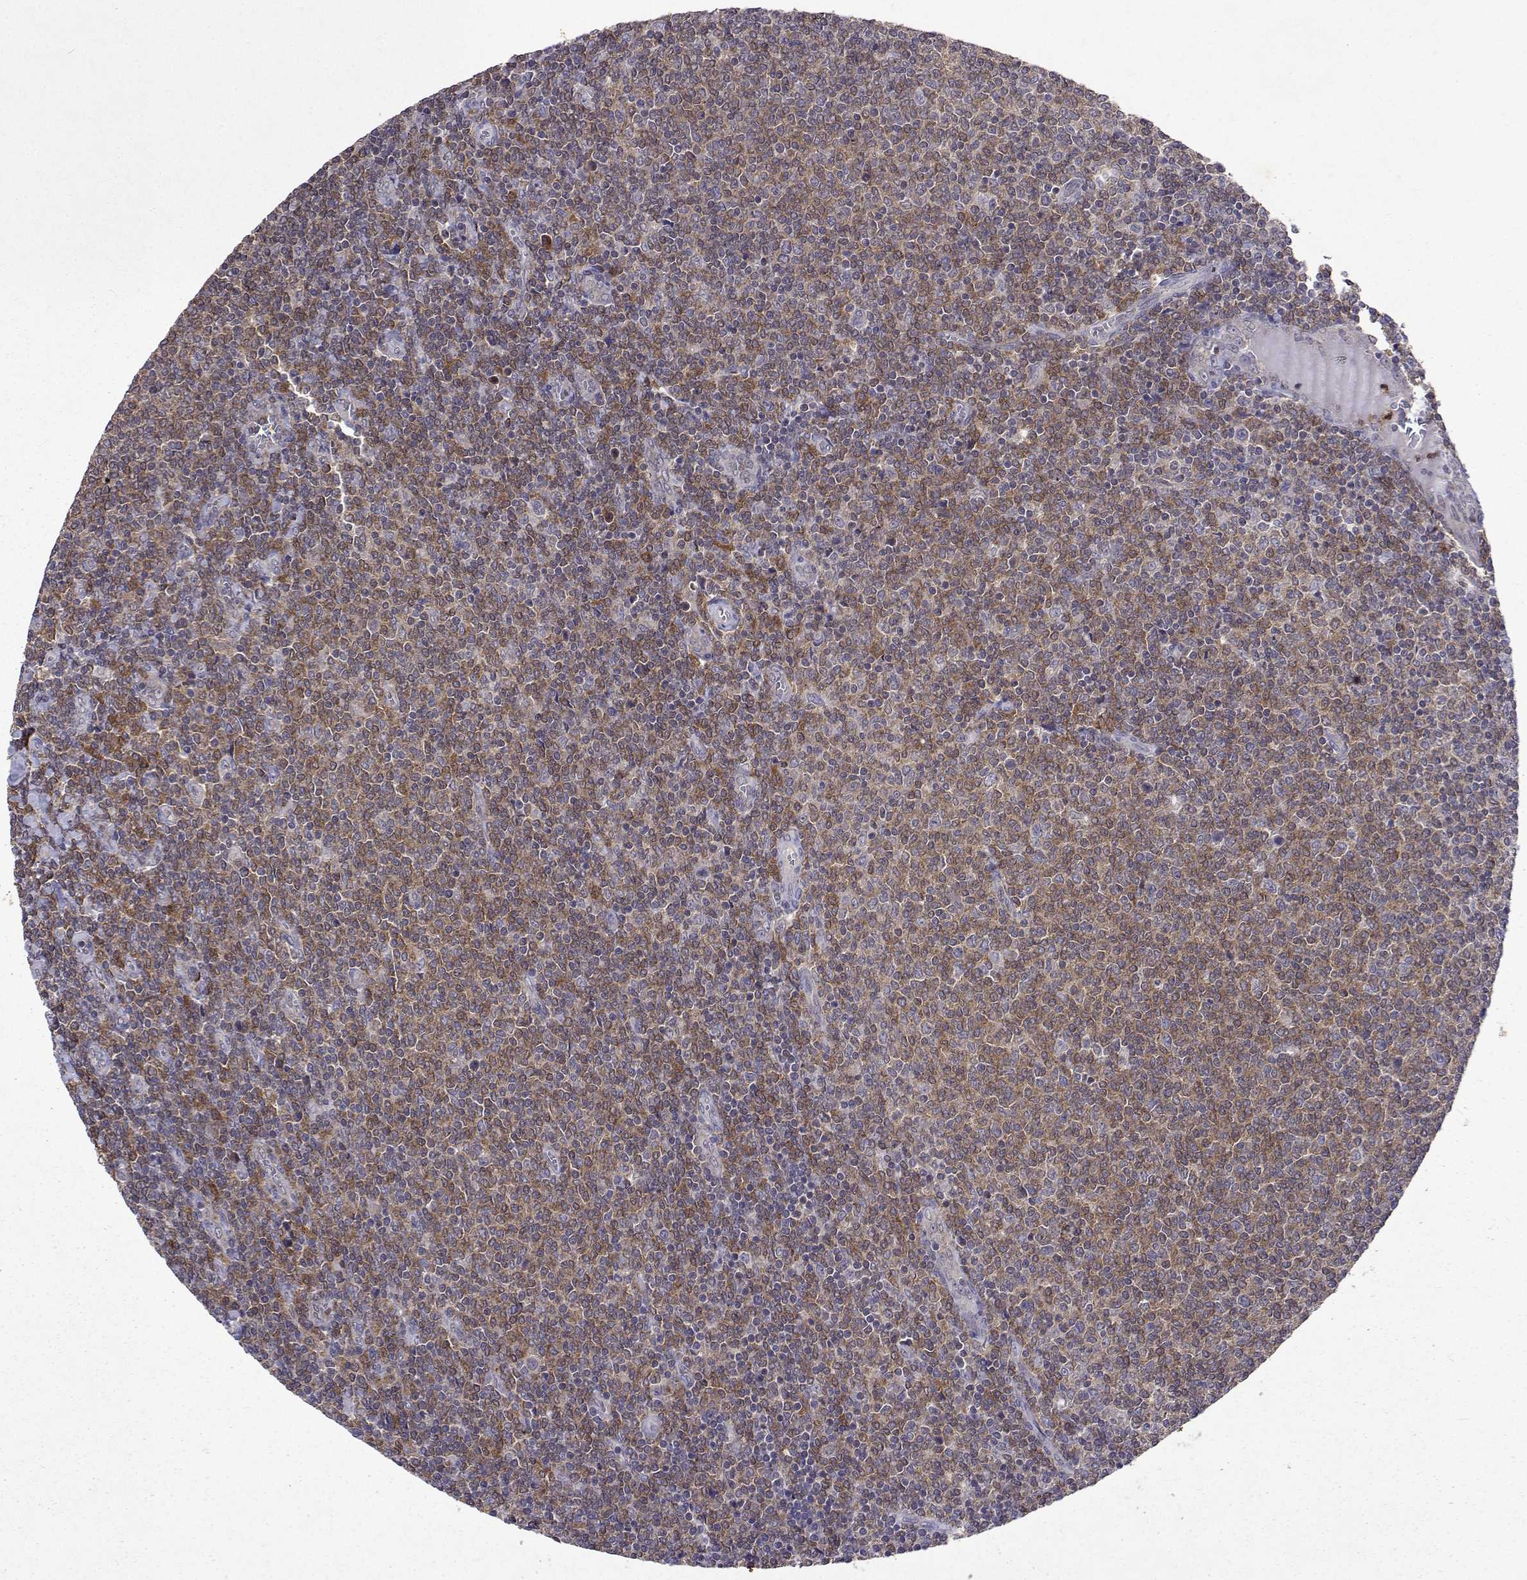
{"staining": {"intensity": "moderate", "quantity": ">75%", "location": "cytoplasmic/membranous"}, "tissue": "lymphoma", "cell_type": "Tumor cells", "image_type": "cancer", "snomed": [{"axis": "morphology", "description": "Malignant lymphoma, non-Hodgkin's type, Low grade"}, {"axis": "topography", "description": "Lymph node"}], "caption": "Malignant lymphoma, non-Hodgkin's type (low-grade) tissue displays moderate cytoplasmic/membranous positivity in approximately >75% of tumor cells The staining was performed using DAB, with brown indicating positive protein expression. Nuclei are stained blue with hematoxylin.", "gene": "APAF1", "patient": {"sex": "male", "age": 52}}